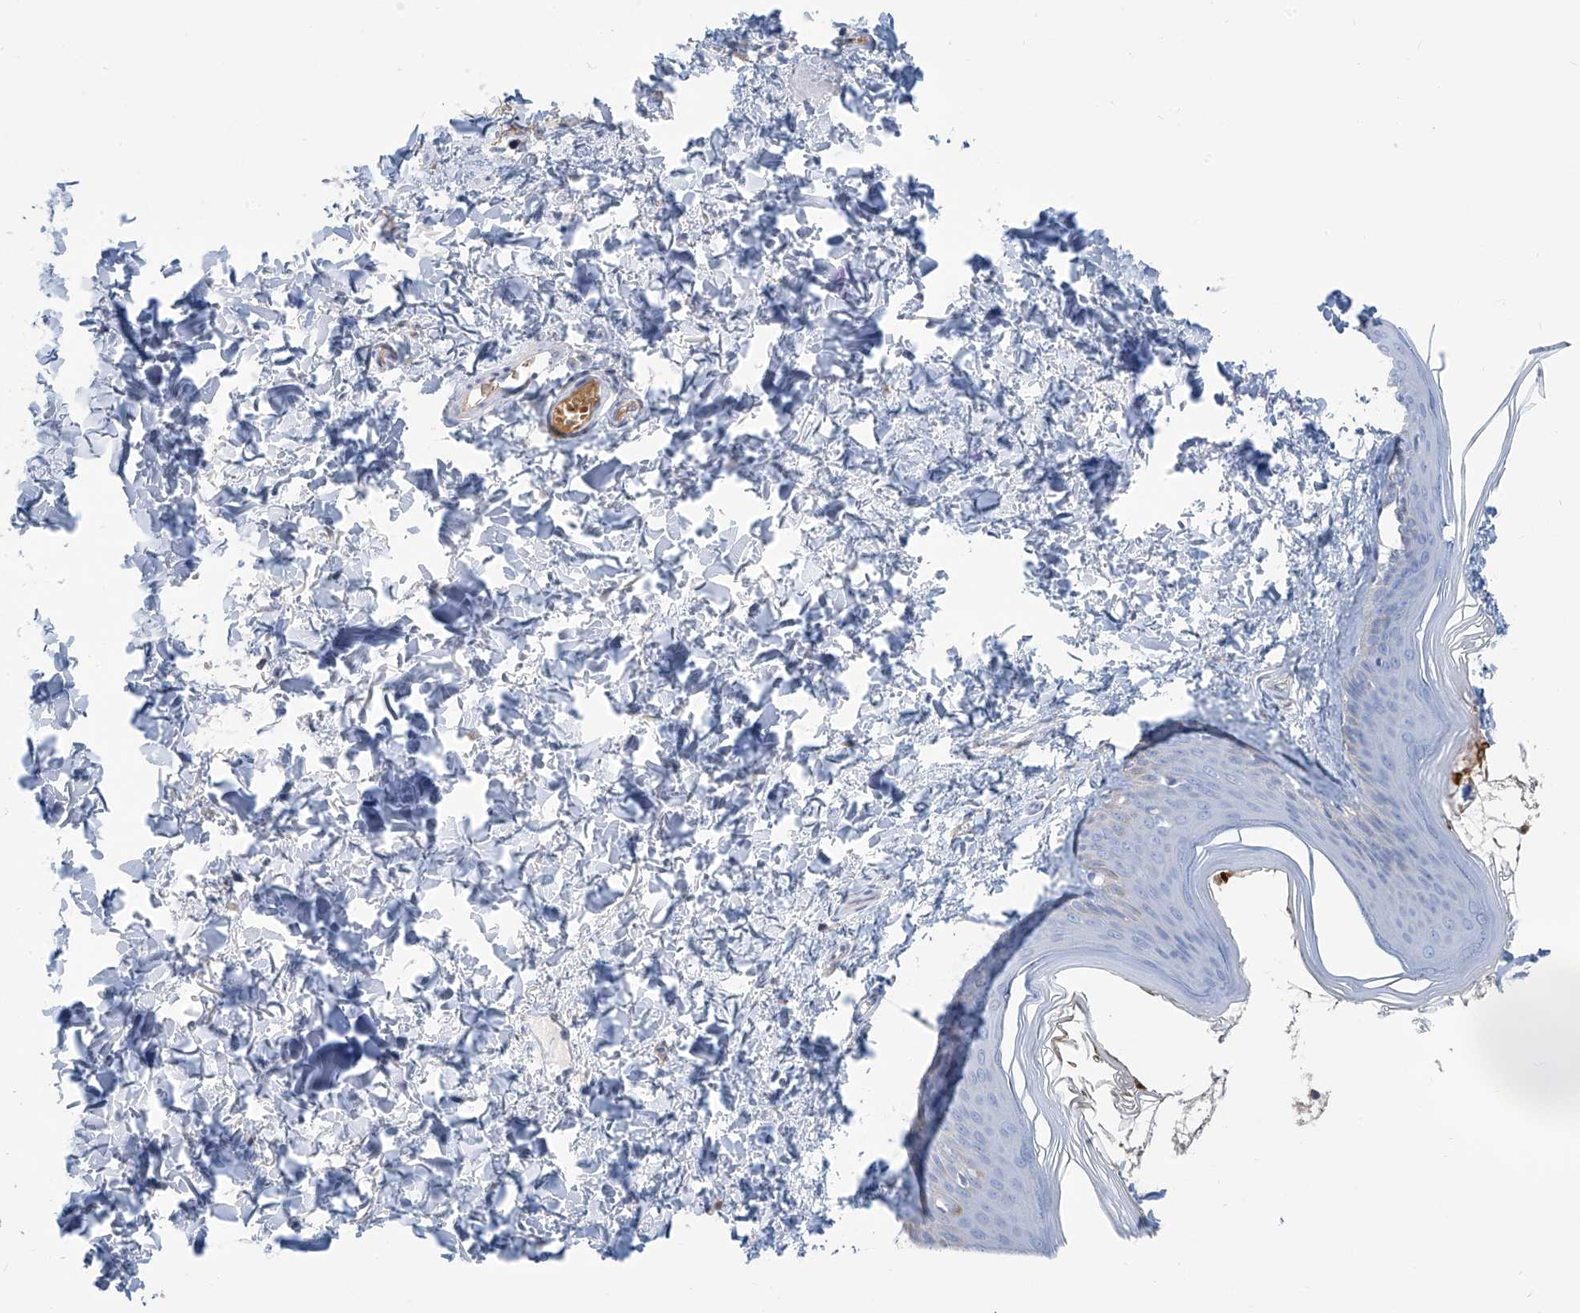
{"staining": {"intensity": "negative", "quantity": "none", "location": "none"}, "tissue": "skin", "cell_type": "Fibroblasts", "image_type": "normal", "snomed": [{"axis": "morphology", "description": "Normal tissue, NOS"}, {"axis": "topography", "description": "Skin"}], "caption": "IHC image of normal skin: skin stained with DAB displays no significant protein staining in fibroblasts.", "gene": "PAFAH1B3", "patient": {"sex": "female", "age": 27}}